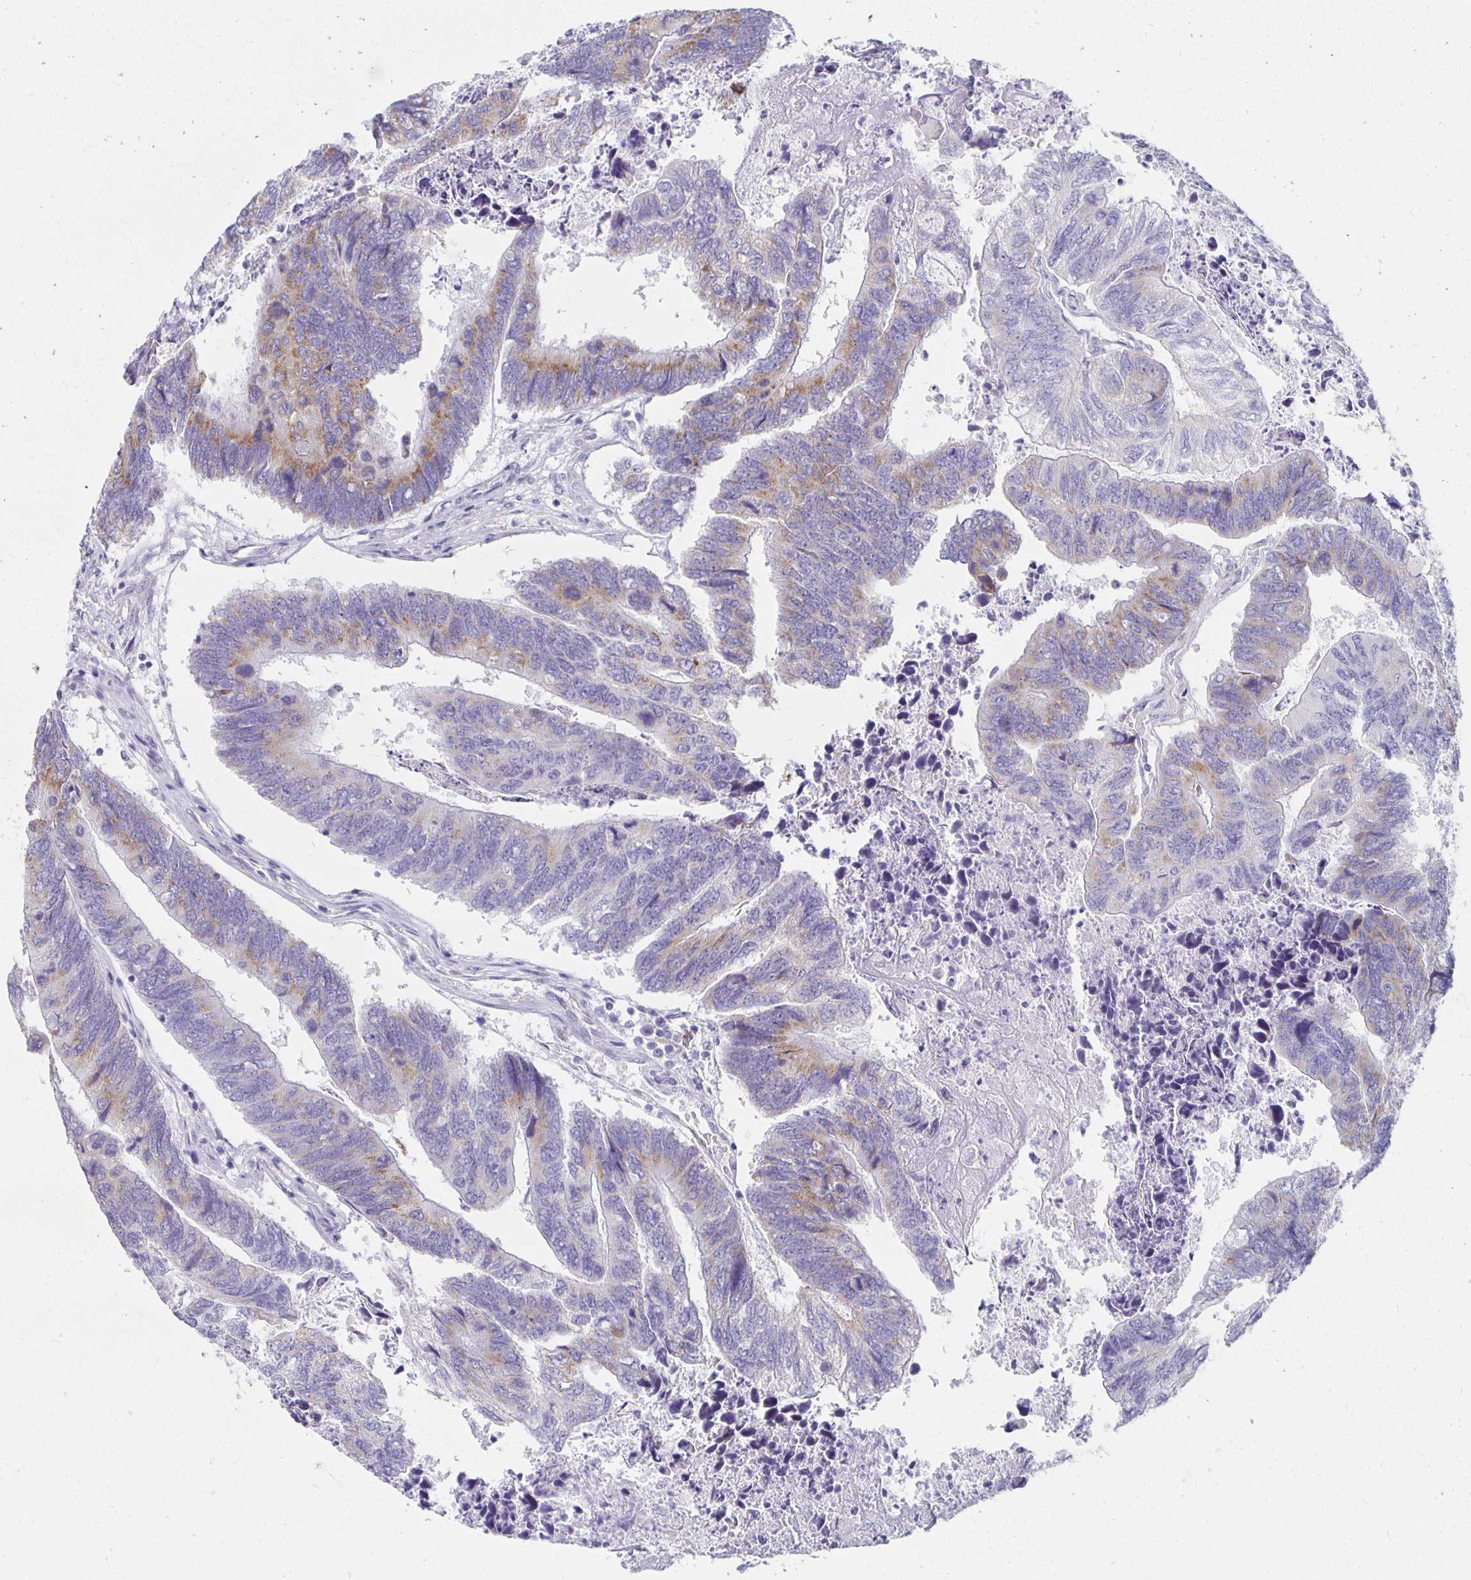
{"staining": {"intensity": "moderate", "quantity": "25%-75%", "location": "cytoplasmic/membranous"}, "tissue": "colorectal cancer", "cell_type": "Tumor cells", "image_type": "cancer", "snomed": [{"axis": "morphology", "description": "Adenocarcinoma, NOS"}, {"axis": "topography", "description": "Colon"}], "caption": "Colorectal cancer (adenocarcinoma) was stained to show a protein in brown. There is medium levels of moderate cytoplasmic/membranous expression in approximately 25%-75% of tumor cells. The staining is performed using DAB brown chromogen to label protein expression. The nuclei are counter-stained blue using hematoxylin.", "gene": "TEX44", "patient": {"sex": "female", "age": 67}}